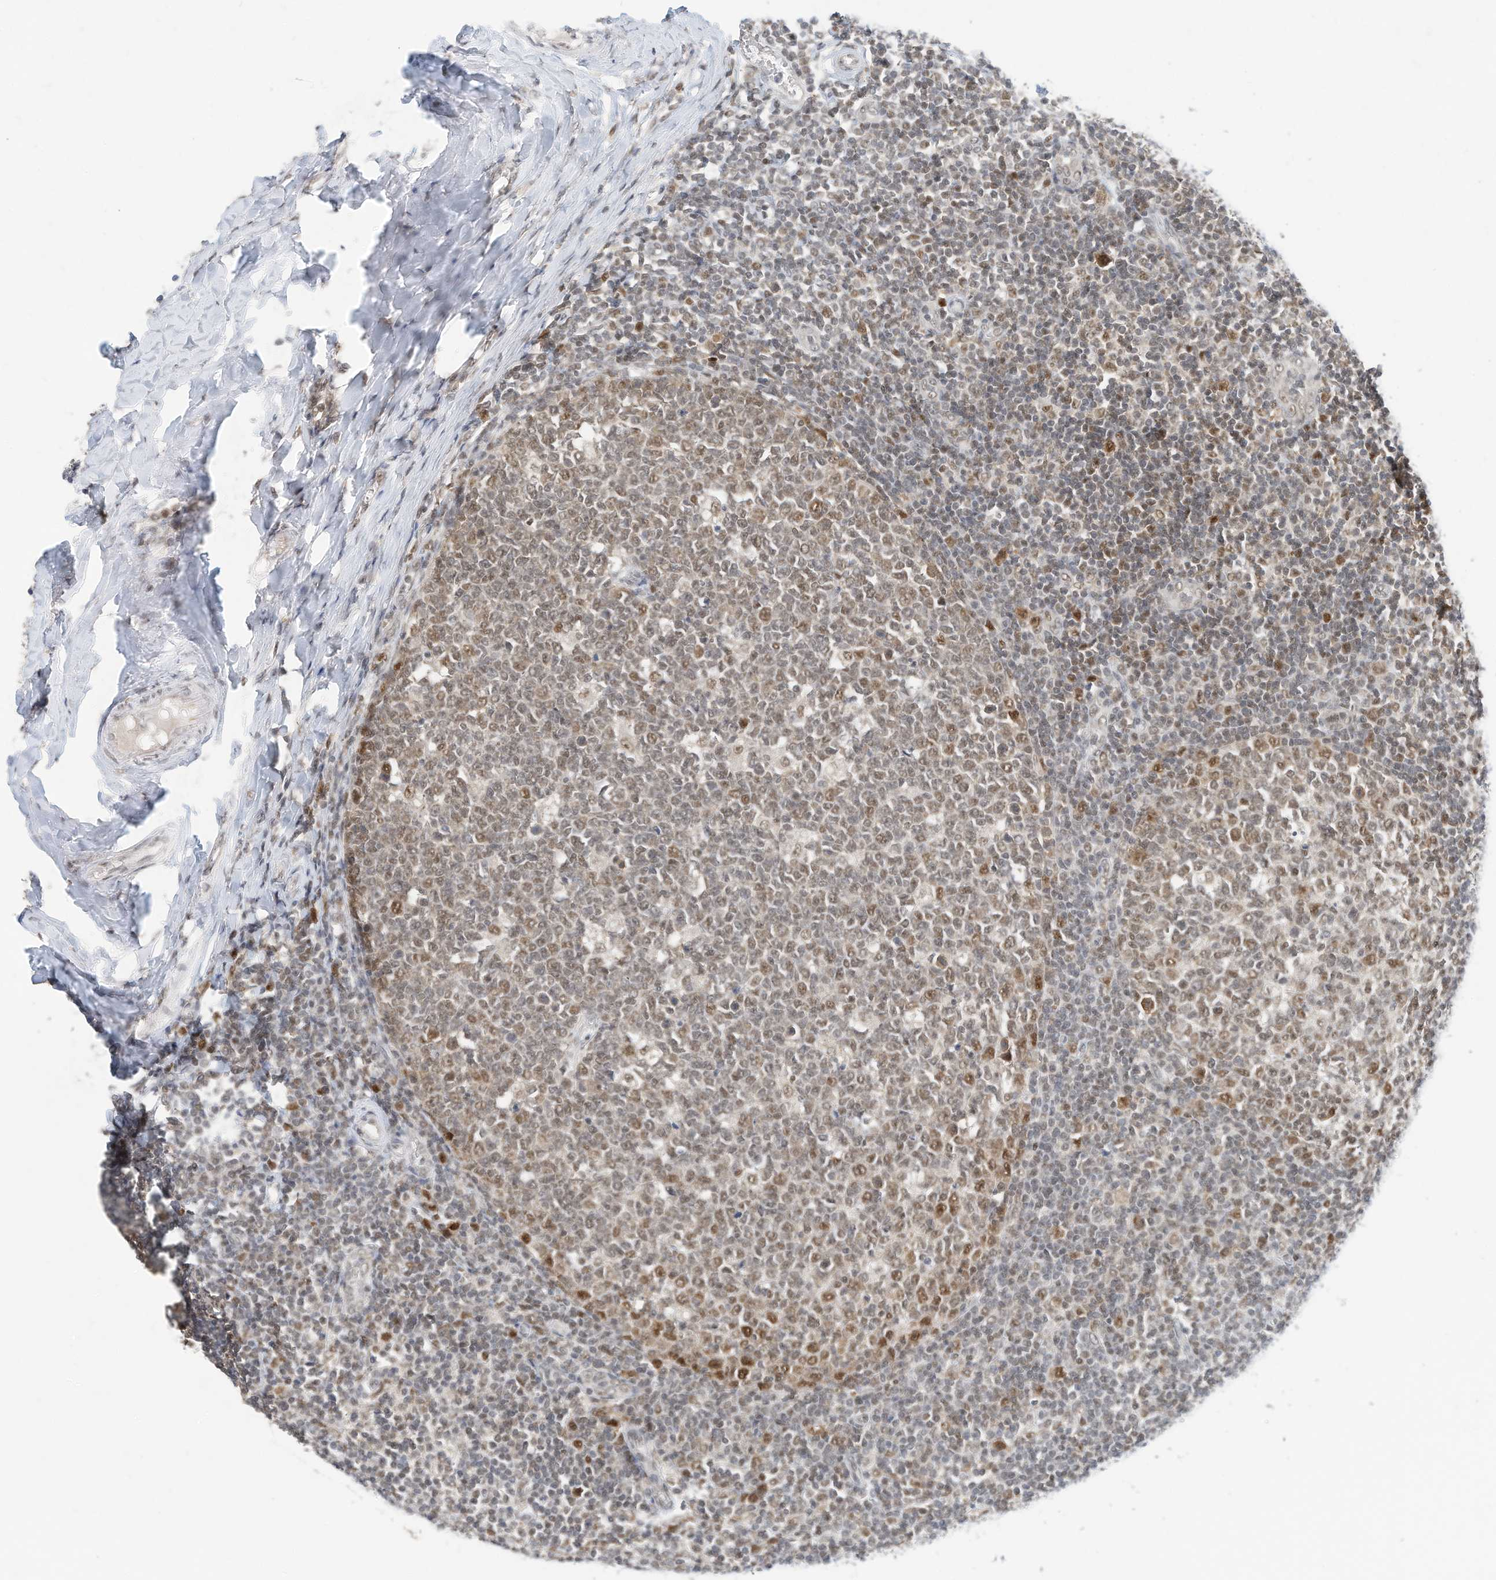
{"staining": {"intensity": "moderate", "quantity": "25%-75%", "location": "nuclear"}, "tissue": "tonsil", "cell_type": "Germinal center cells", "image_type": "normal", "snomed": [{"axis": "morphology", "description": "Normal tissue, NOS"}, {"axis": "topography", "description": "Tonsil"}], "caption": "Benign tonsil exhibits moderate nuclear positivity in about 25%-75% of germinal center cells (Brightfield microscopy of DAB IHC at high magnification)..", "gene": "OGT", "patient": {"sex": "female", "age": 19}}